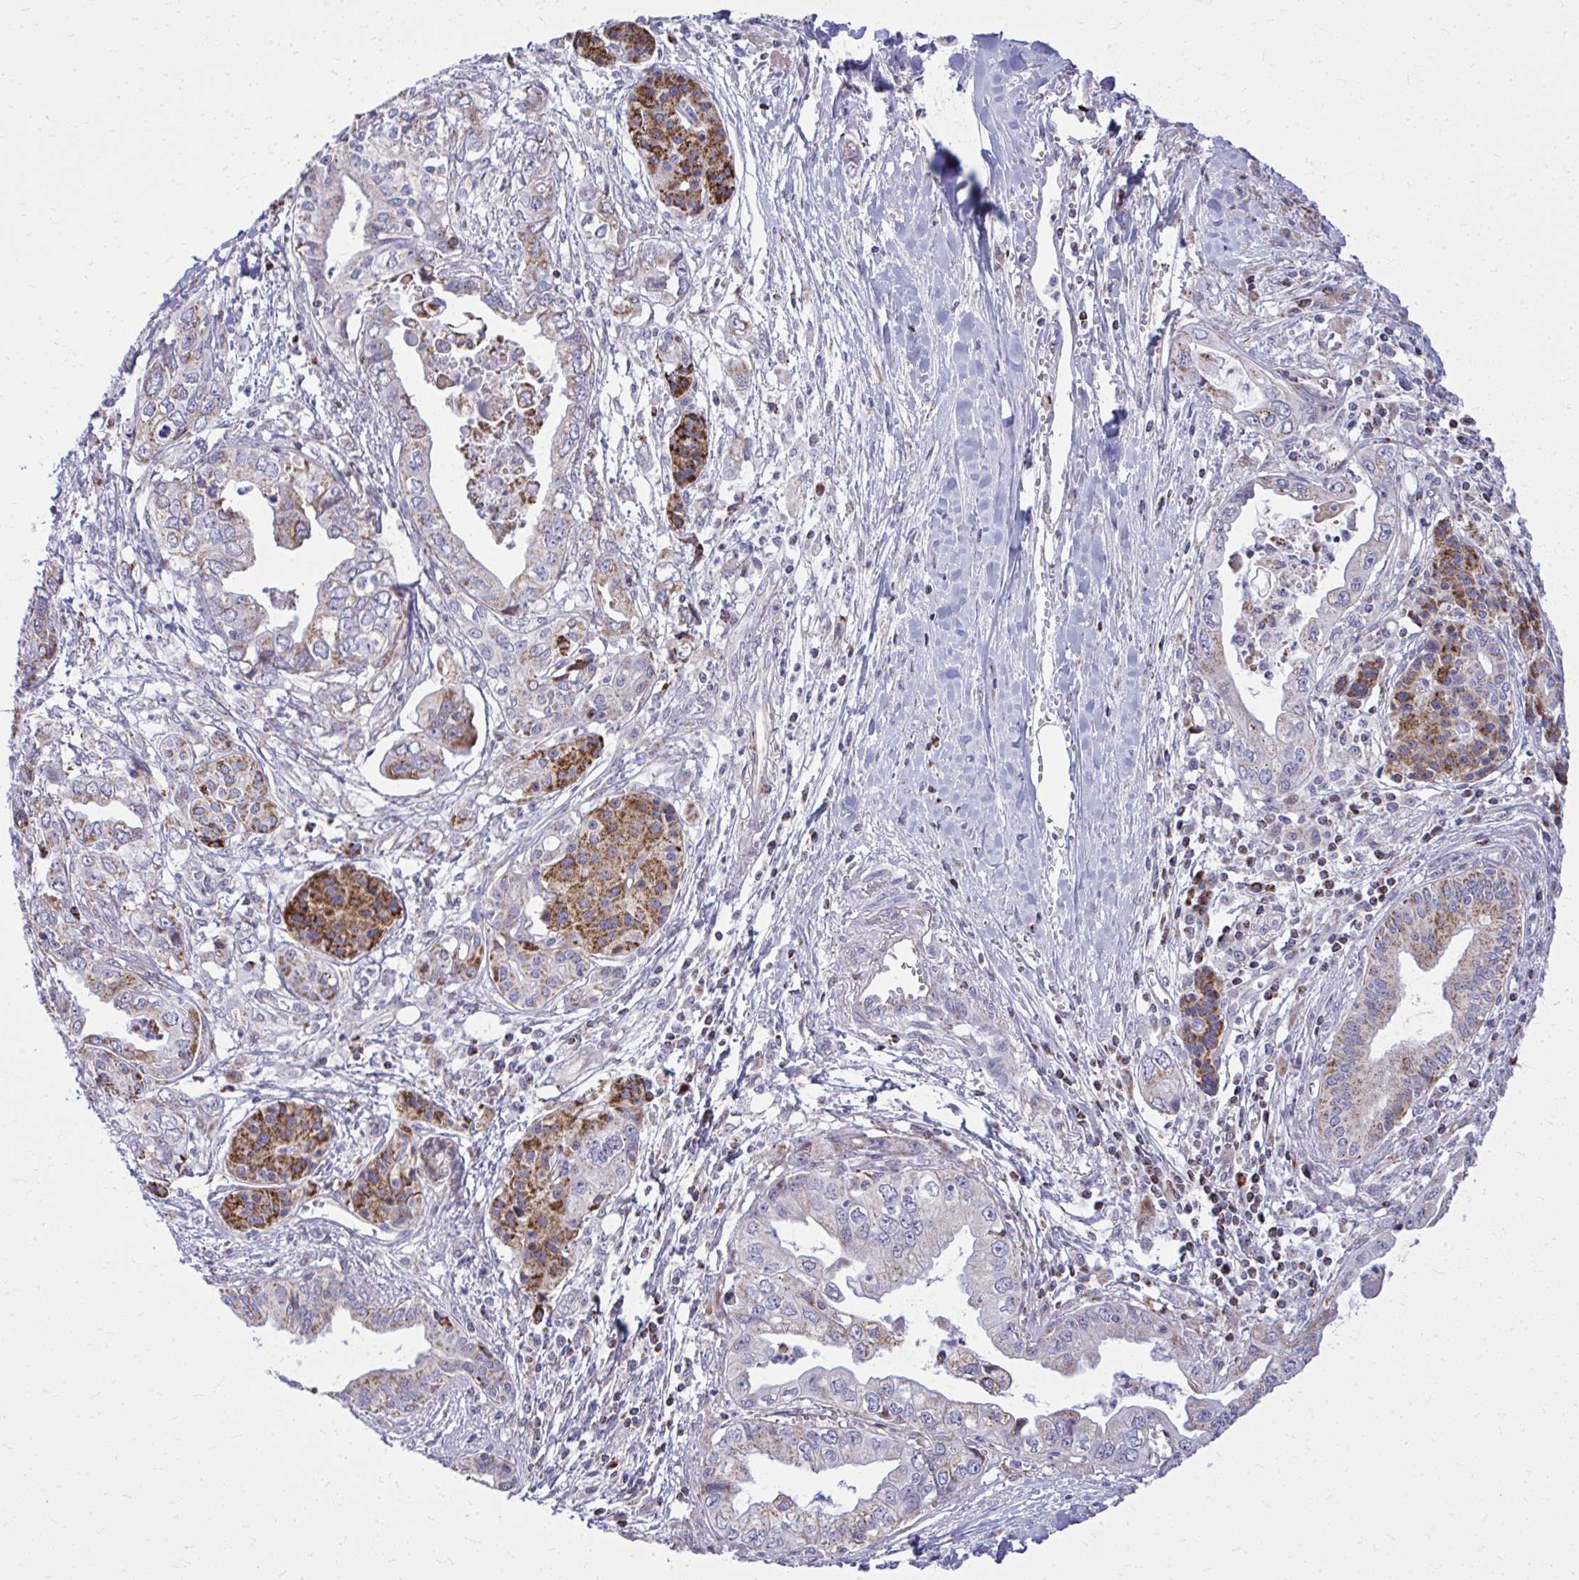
{"staining": {"intensity": "moderate", "quantity": "25%-75%", "location": "cytoplasmic/membranous"}, "tissue": "pancreatic cancer", "cell_type": "Tumor cells", "image_type": "cancer", "snomed": [{"axis": "morphology", "description": "Adenocarcinoma, NOS"}, {"axis": "topography", "description": "Pancreas"}], "caption": "A high-resolution histopathology image shows IHC staining of pancreatic cancer, which shows moderate cytoplasmic/membranous staining in approximately 25%-75% of tumor cells.", "gene": "ZNF362", "patient": {"sex": "male", "age": 68}}